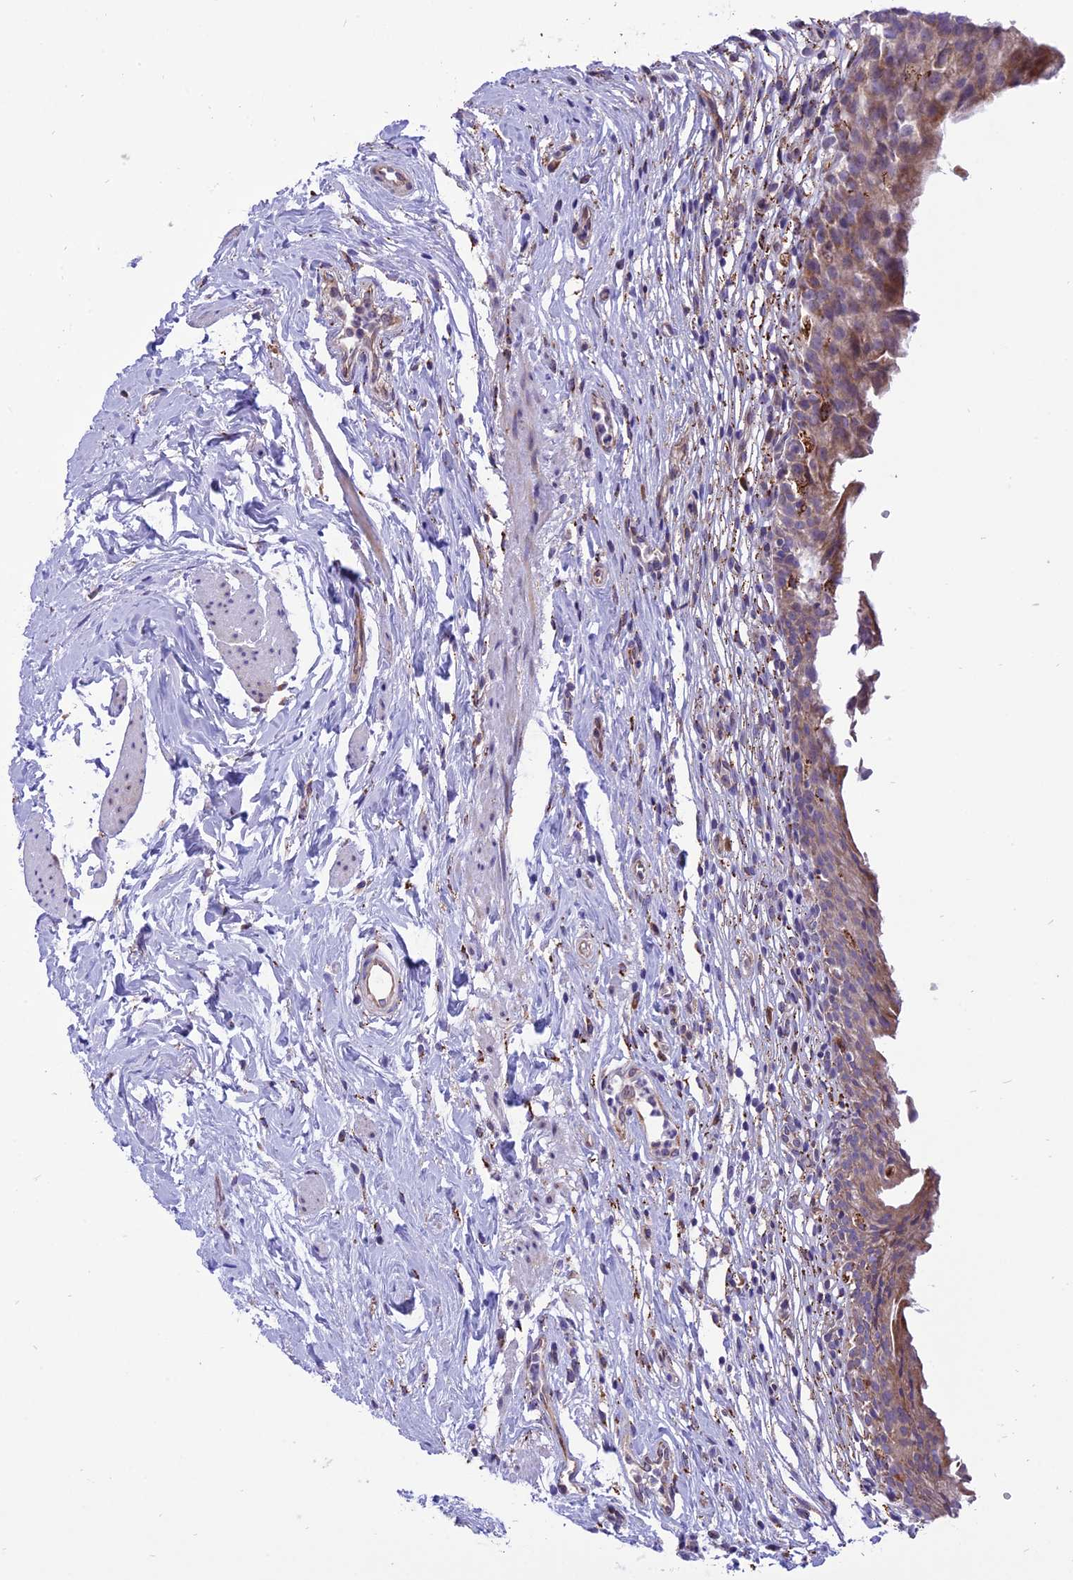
{"staining": {"intensity": "weak", "quantity": "25%-75%", "location": "cytoplasmic/membranous"}, "tissue": "urinary bladder", "cell_type": "Urothelial cells", "image_type": "normal", "snomed": [{"axis": "morphology", "description": "Normal tissue, NOS"}, {"axis": "morphology", "description": "Inflammation, NOS"}, {"axis": "topography", "description": "Urinary bladder"}], "caption": "Protein expression analysis of unremarkable urinary bladder reveals weak cytoplasmic/membranous positivity in about 25%-75% of urothelial cells. (Brightfield microscopy of DAB IHC at high magnification).", "gene": "ARMCX6", "patient": {"sex": "male", "age": 63}}